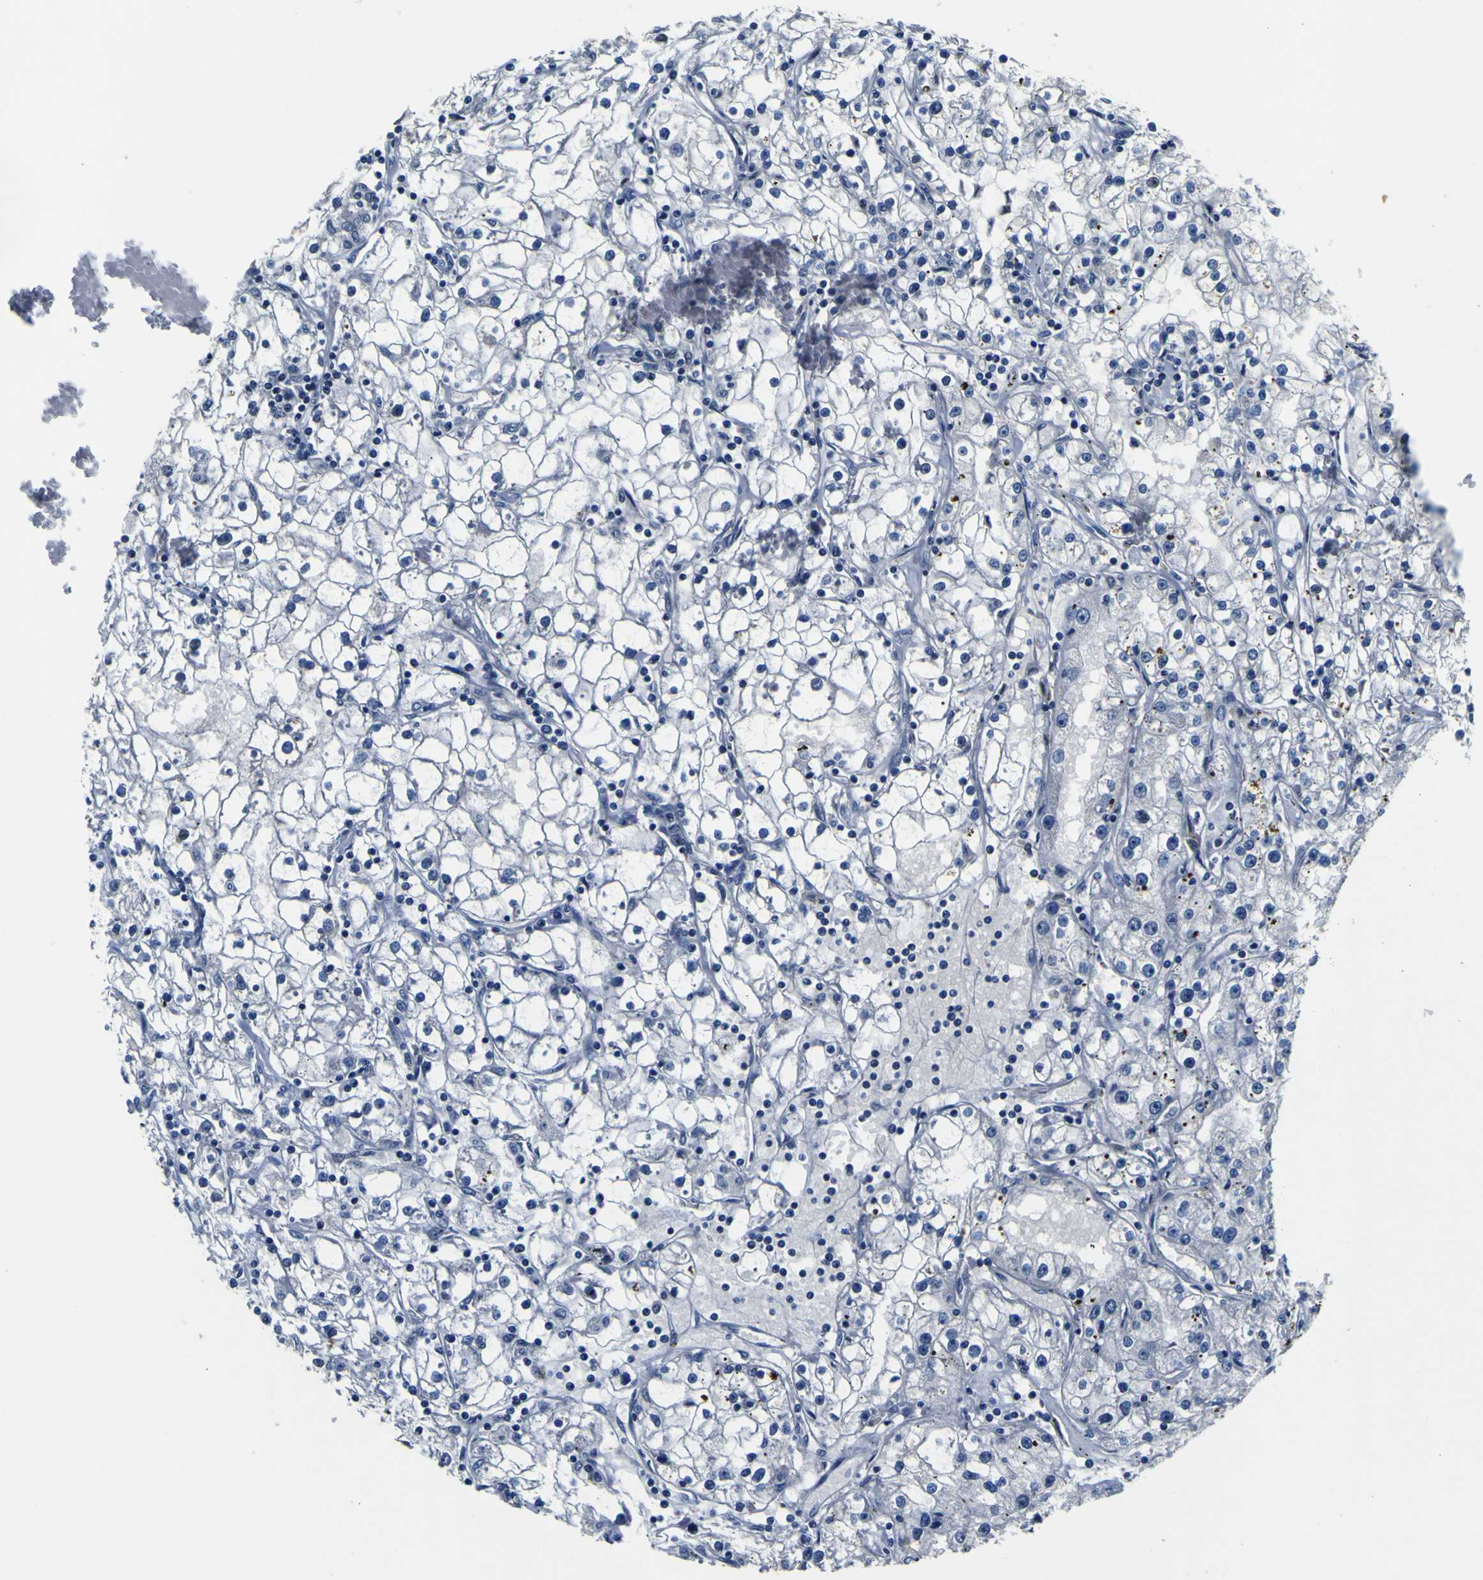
{"staining": {"intensity": "negative", "quantity": "none", "location": "none"}, "tissue": "renal cancer", "cell_type": "Tumor cells", "image_type": "cancer", "snomed": [{"axis": "morphology", "description": "Adenocarcinoma, NOS"}, {"axis": "topography", "description": "Kidney"}], "caption": "Human renal adenocarcinoma stained for a protein using IHC displays no positivity in tumor cells.", "gene": "AGAP3", "patient": {"sex": "male", "age": 56}}